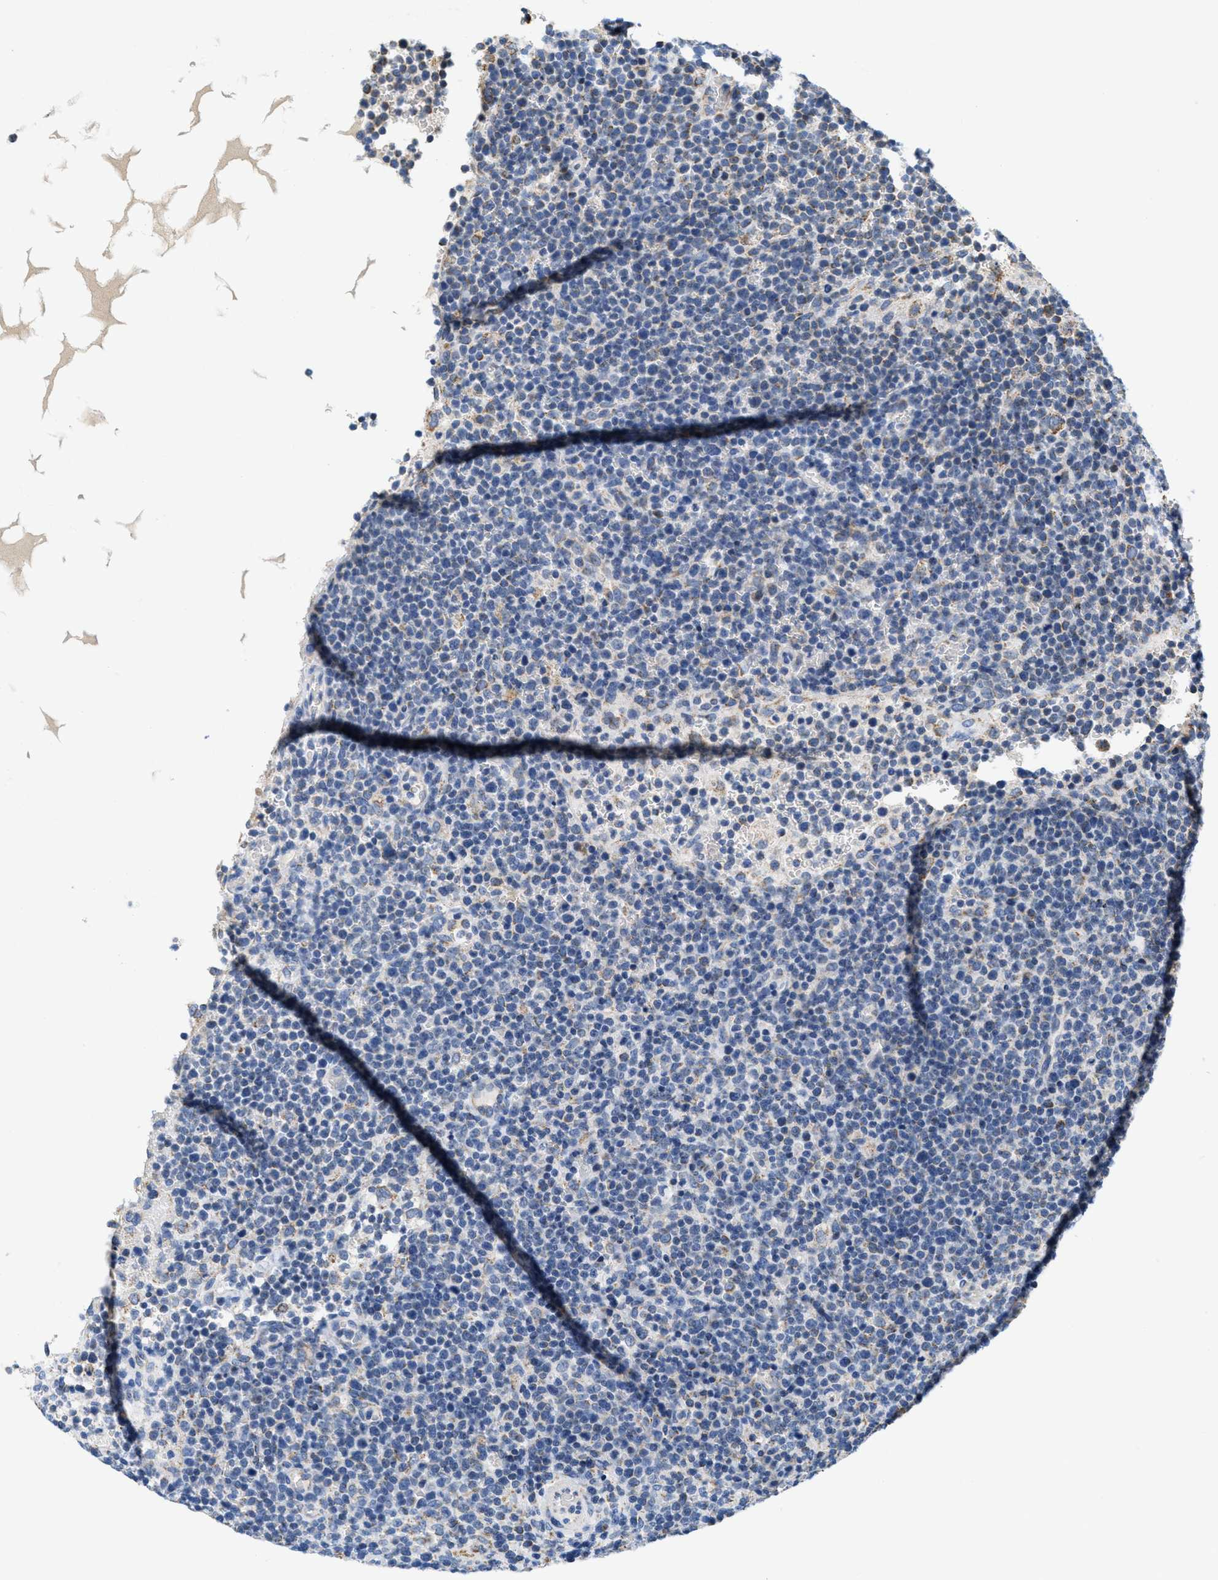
{"staining": {"intensity": "weak", "quantity": "<25%", "location": "cytoplasmic/membranous"}, "tissue": "lymphoma", "cell_type": "Tumor cells", "image_type": "cancer", "snomed": [{"axis": "morphology", "description": "Malignant lymphoma, non-Hodgkin's type, High grade"}, {"axis": "topography", "description": "Lymph node"}], "caption": "Immunohistochemical staining of human lymphoma shows no significant positivity in tumor cells.", "gene": "KCNJ5", "patient": {"sex": "male", "age": 61}}